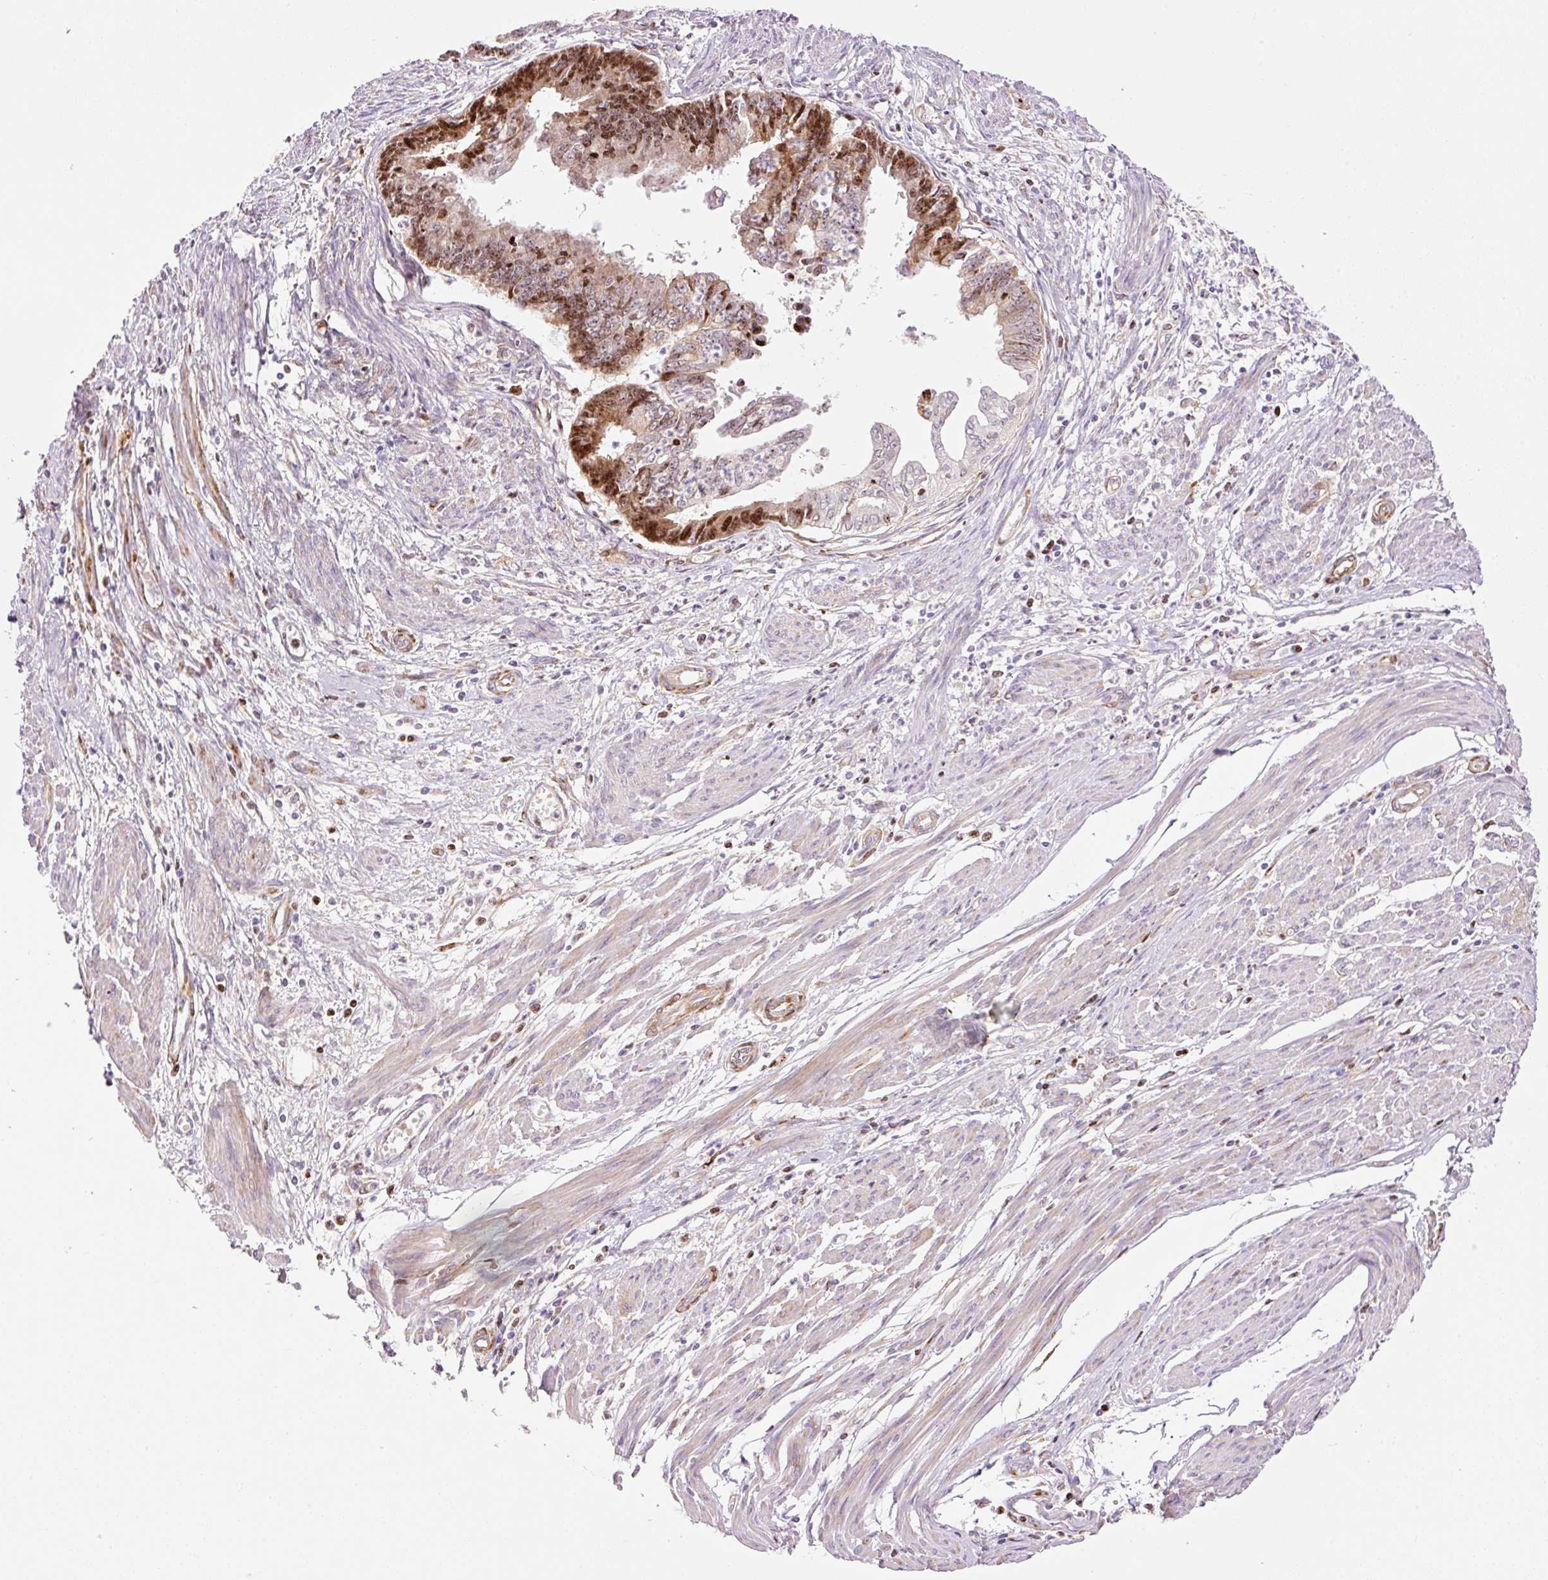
{"staining": {"intensity": "moderate", "quantity": ">75%", "location": "cytoplasmic/membranous,nuclear"}, "tissue": "endometrial cancer", "cell_type": "Tumor cells", "image_type": "cancer", "snomed": [{"axis": "morphology", "description": "Adenocarcinoma, NOS"}, {"axis": "topography", "description": "Endometrium"}], "caption": "Endometrial adenocarcinoma was stained to show a protein in brown. There is medium levels of moderate cytoplasmic/membranous and nuclear positivity in approximately >75% of tumor cells. (brown staining indicates protein expression, while blue staining denotes nuclei).", "gene": "TMEM8B", "patient": {"sex": "female", "age": 73}}